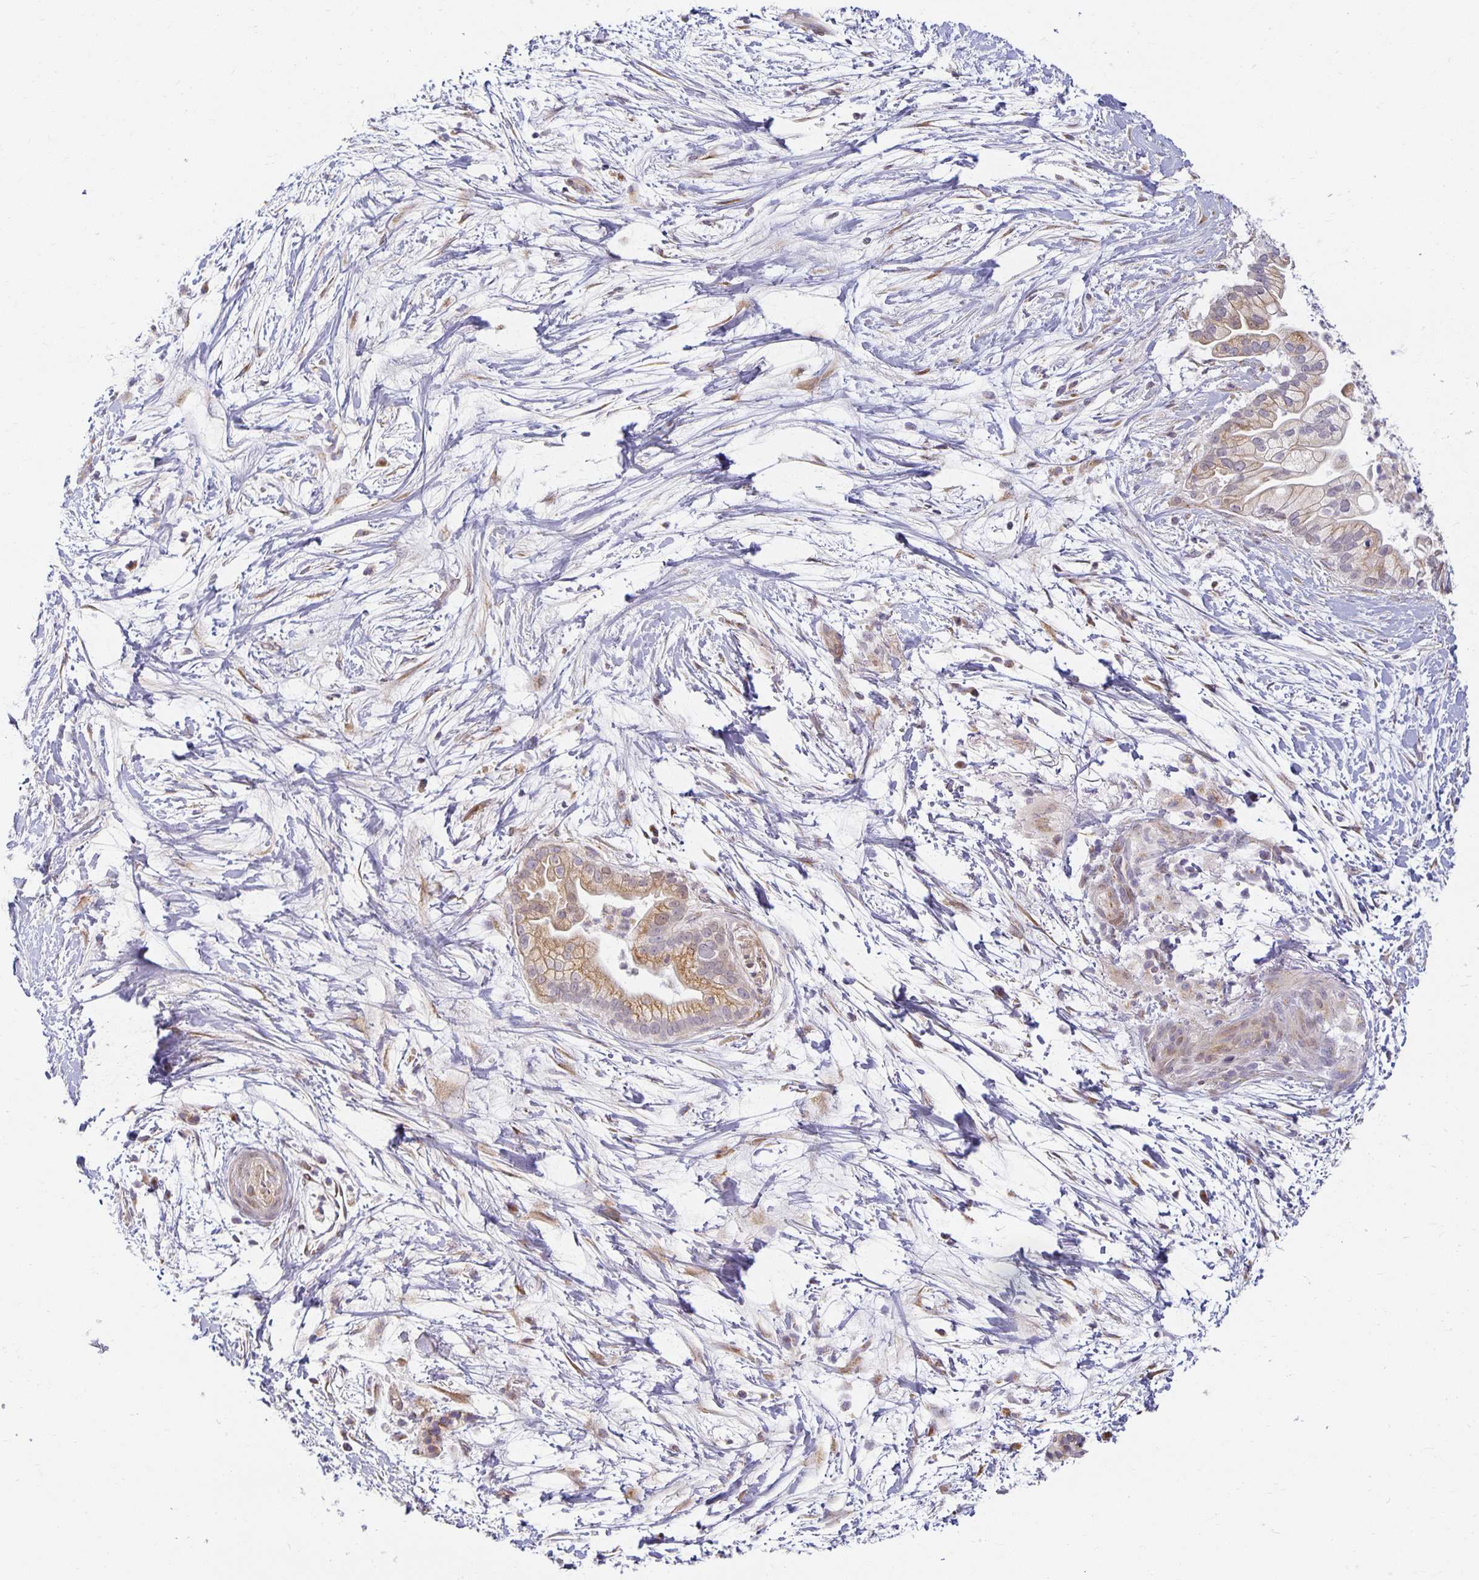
{"staining": {"intensity": "weak", "quantity": "25%-75%", "location": "cytoplasmic/membranous"}, "tissue": "pancreatic cancer", "cell_type": "Tumor cells", "image_type": "cancer", "snomed": [{"axis": "morphology", "description": "Adenocarcinoma, NOS"}, {"axis": "topography", "description": "Pancreas"}], "caption": "Weak cytoplasmic/membranous positivity for a protein is seen in approximately 25%-75% of tumor cells of pancreatic adenocarcinoma using IHC.", "gene": "EHF", "patient": {"sex": "female", "age": 69}}